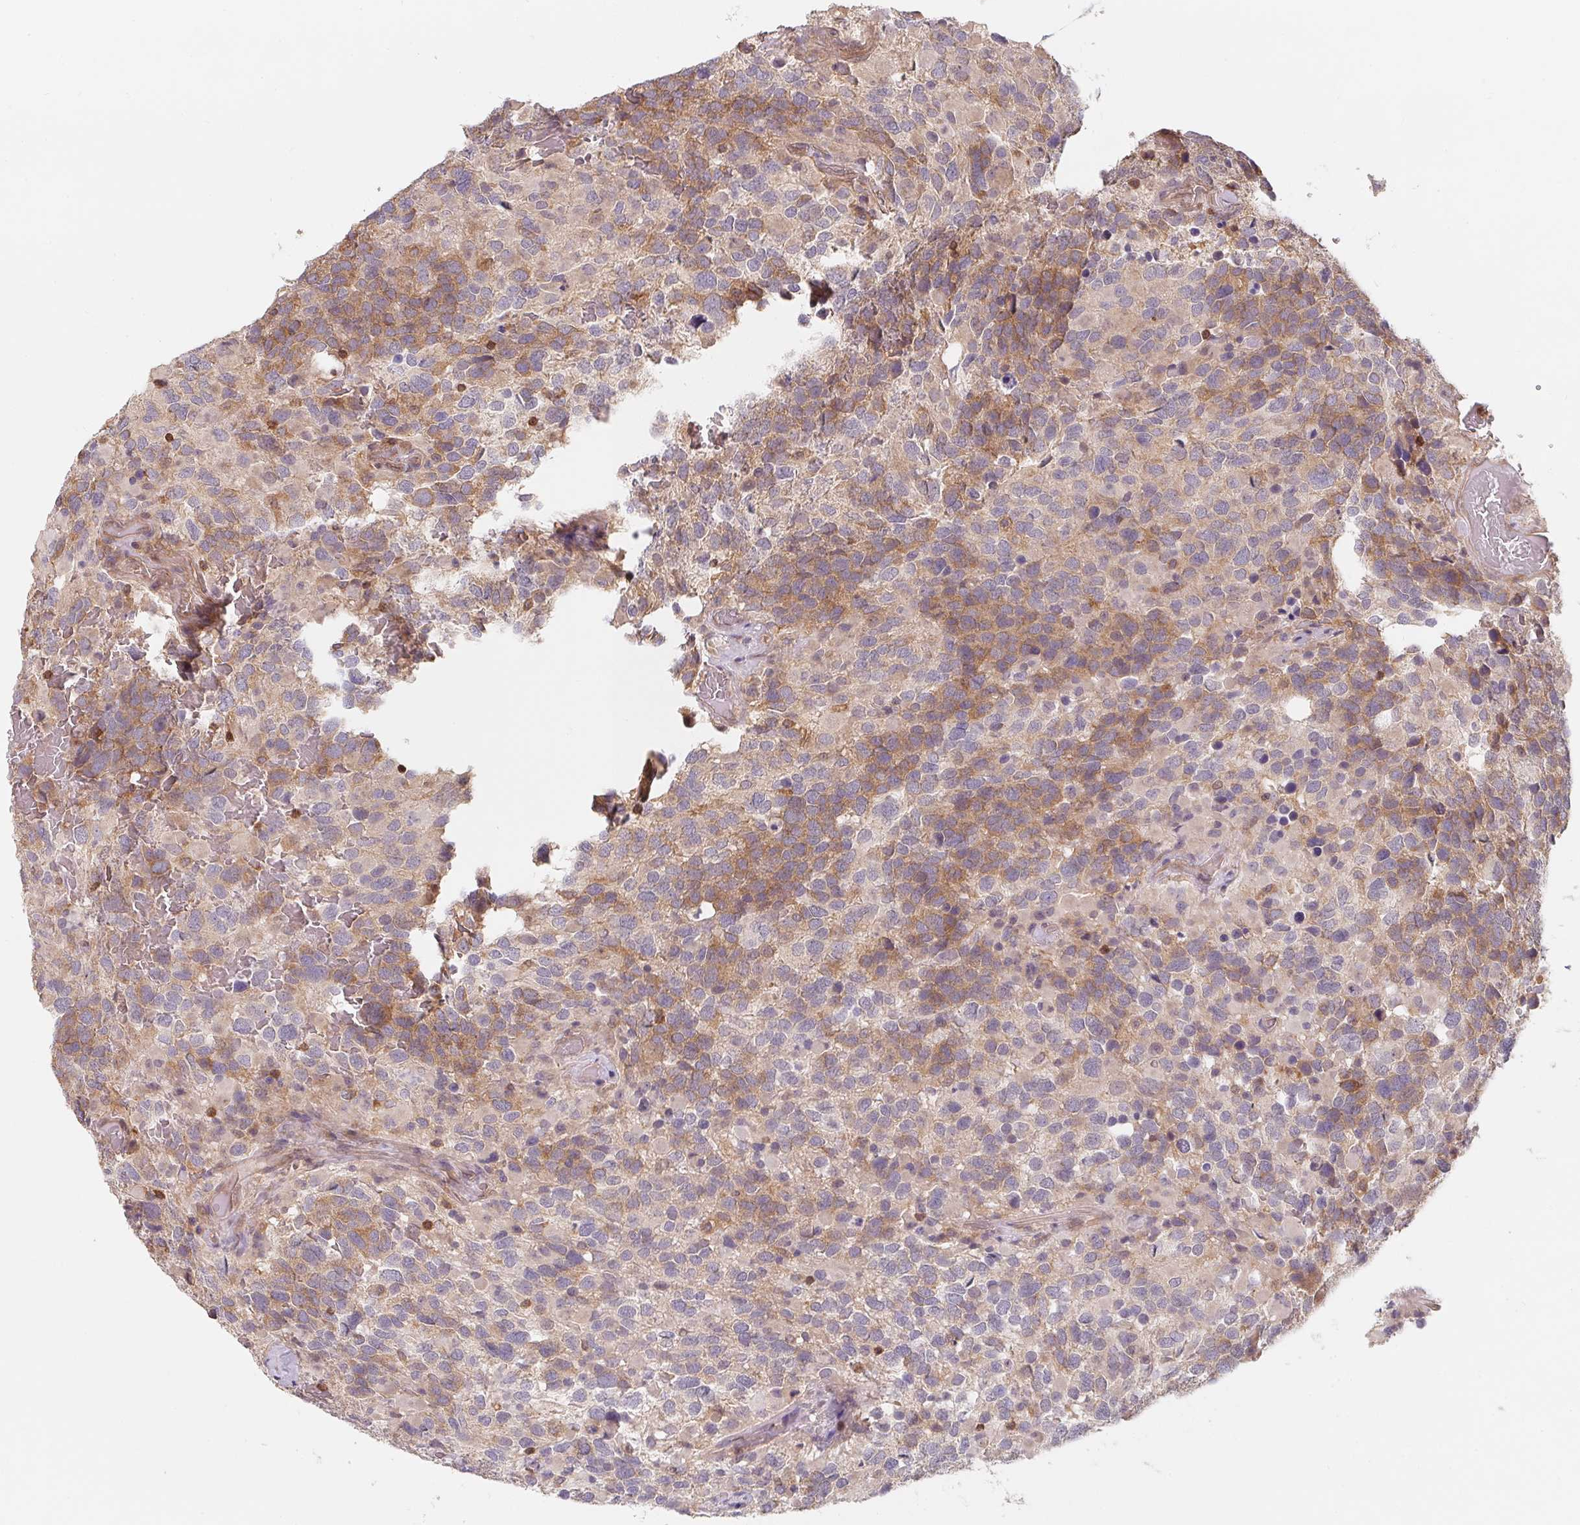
{"staining": {"intensity": "weak", "quantity": "25%-75%", "location": "cytoplasmic/membranous"}, "tissue": "glioma", "cell_type": "Tumor cells", "image_type": "cancer", "snomed": [{"axis": "morphology", "description": "Glioma, malignant, High grade"}, {"axis": "topography", "description": "Brain"}], "caption": "Tumor cells display weak cytoplasmic/membranous expression in about 25%-75% of cells in glioma.", "gene": "ANKRD13A", "patient": {"sex": "female", "age": 40}}